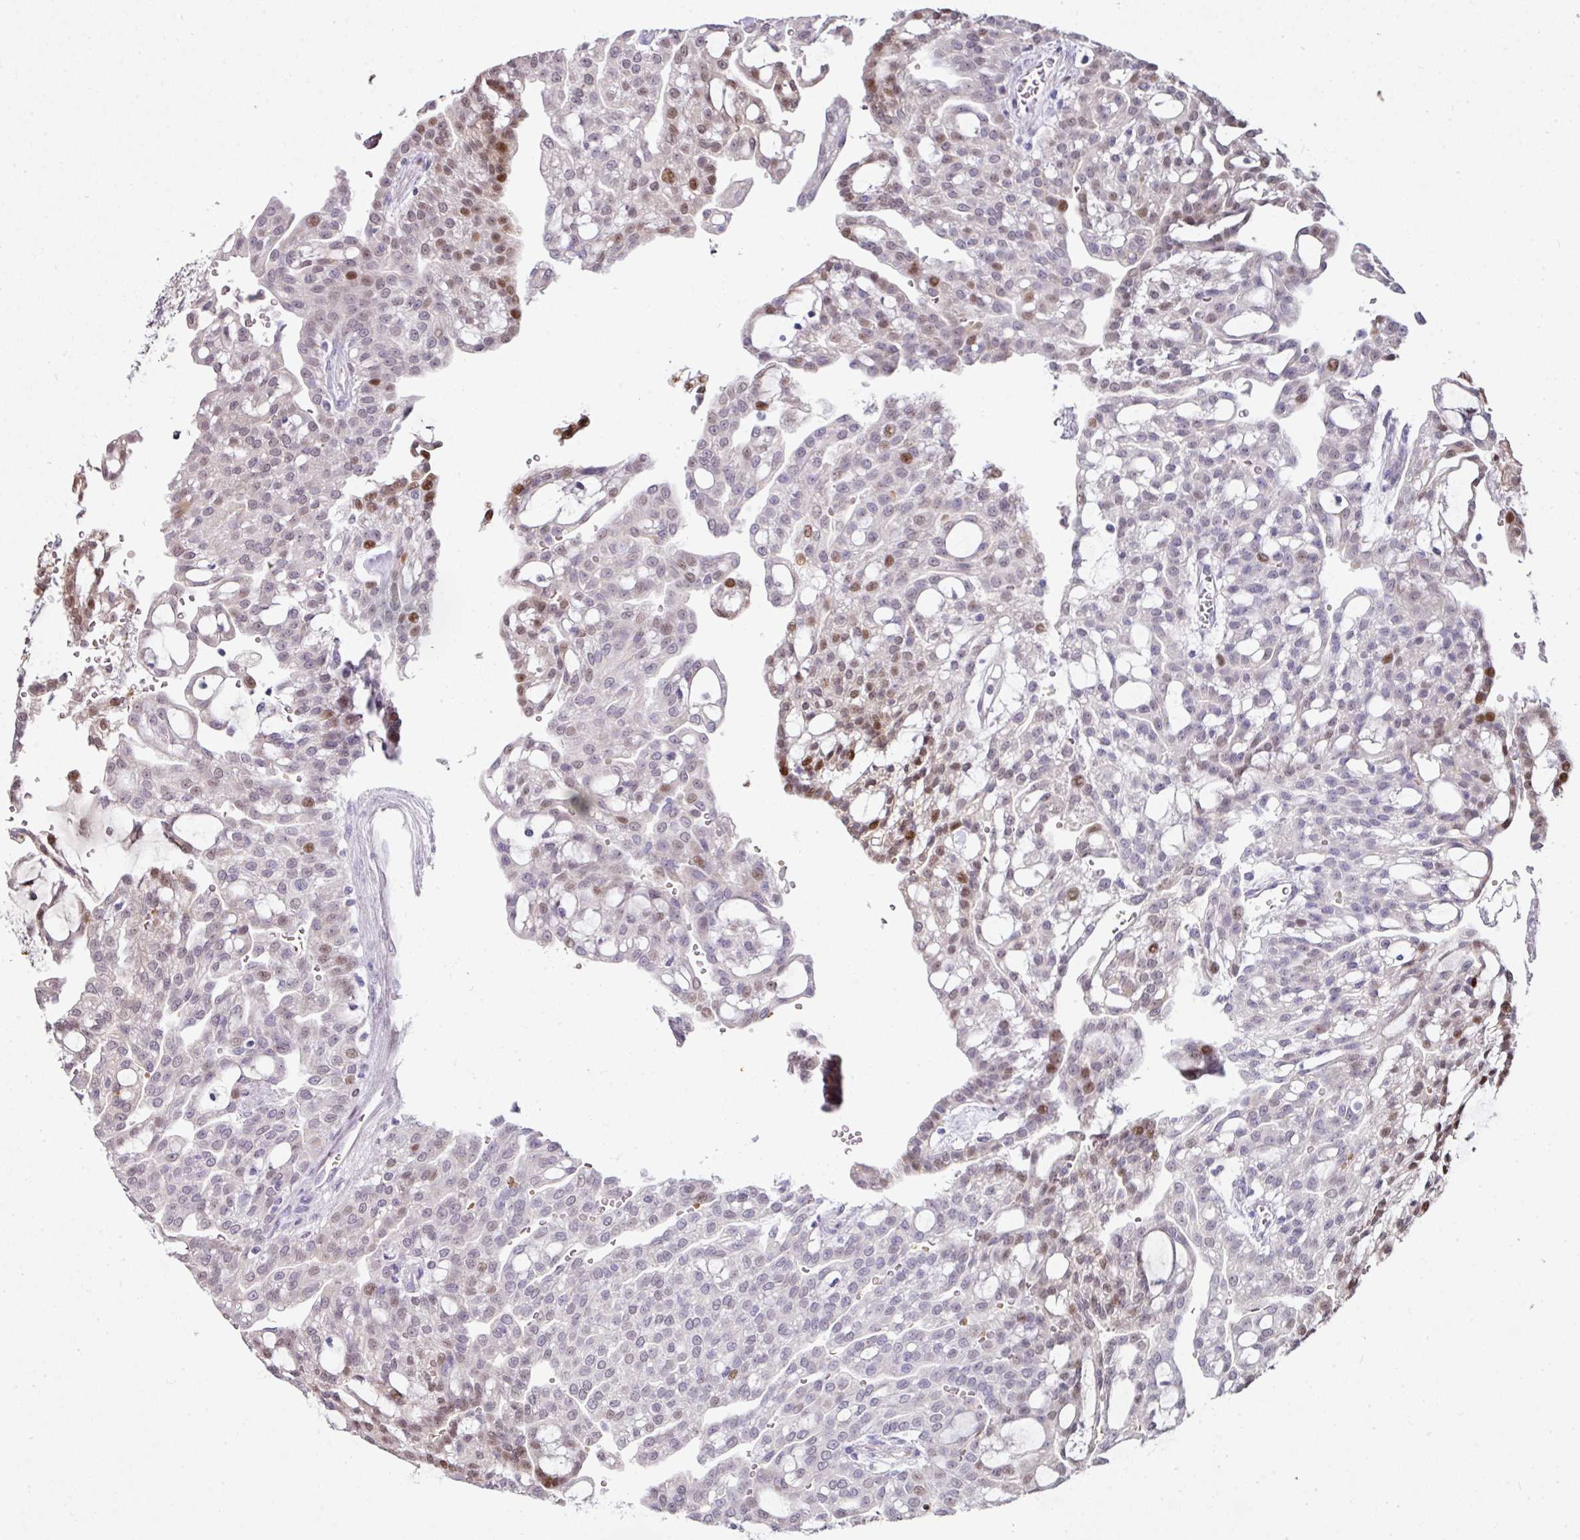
{"staining": {"intensity": "moderate", "quantity": "<25%", "location": "nuclear"}, "tissue": "renal cancer", "cell_type": "Tumor cells", "image_type": "cancer", "snomed": [{"axis": "morphology", "description": "Adenocarcinoma, NOS"}, {"axis": "topography", "description": "Kidney"}], "caption": "DAB immunohistochemical staining of renal adenocarcinoma shows moderate nuclear protein expression in approximately <25% of tumor cells. The staining was performed using DAB (3,3'-diaminobenzidine), with brown indicating positive protein expression. Nuclei are stained blue with hematoxylin.", "gene": "ANKRD18A", "patient": {"sex": "male", "age": 63}}